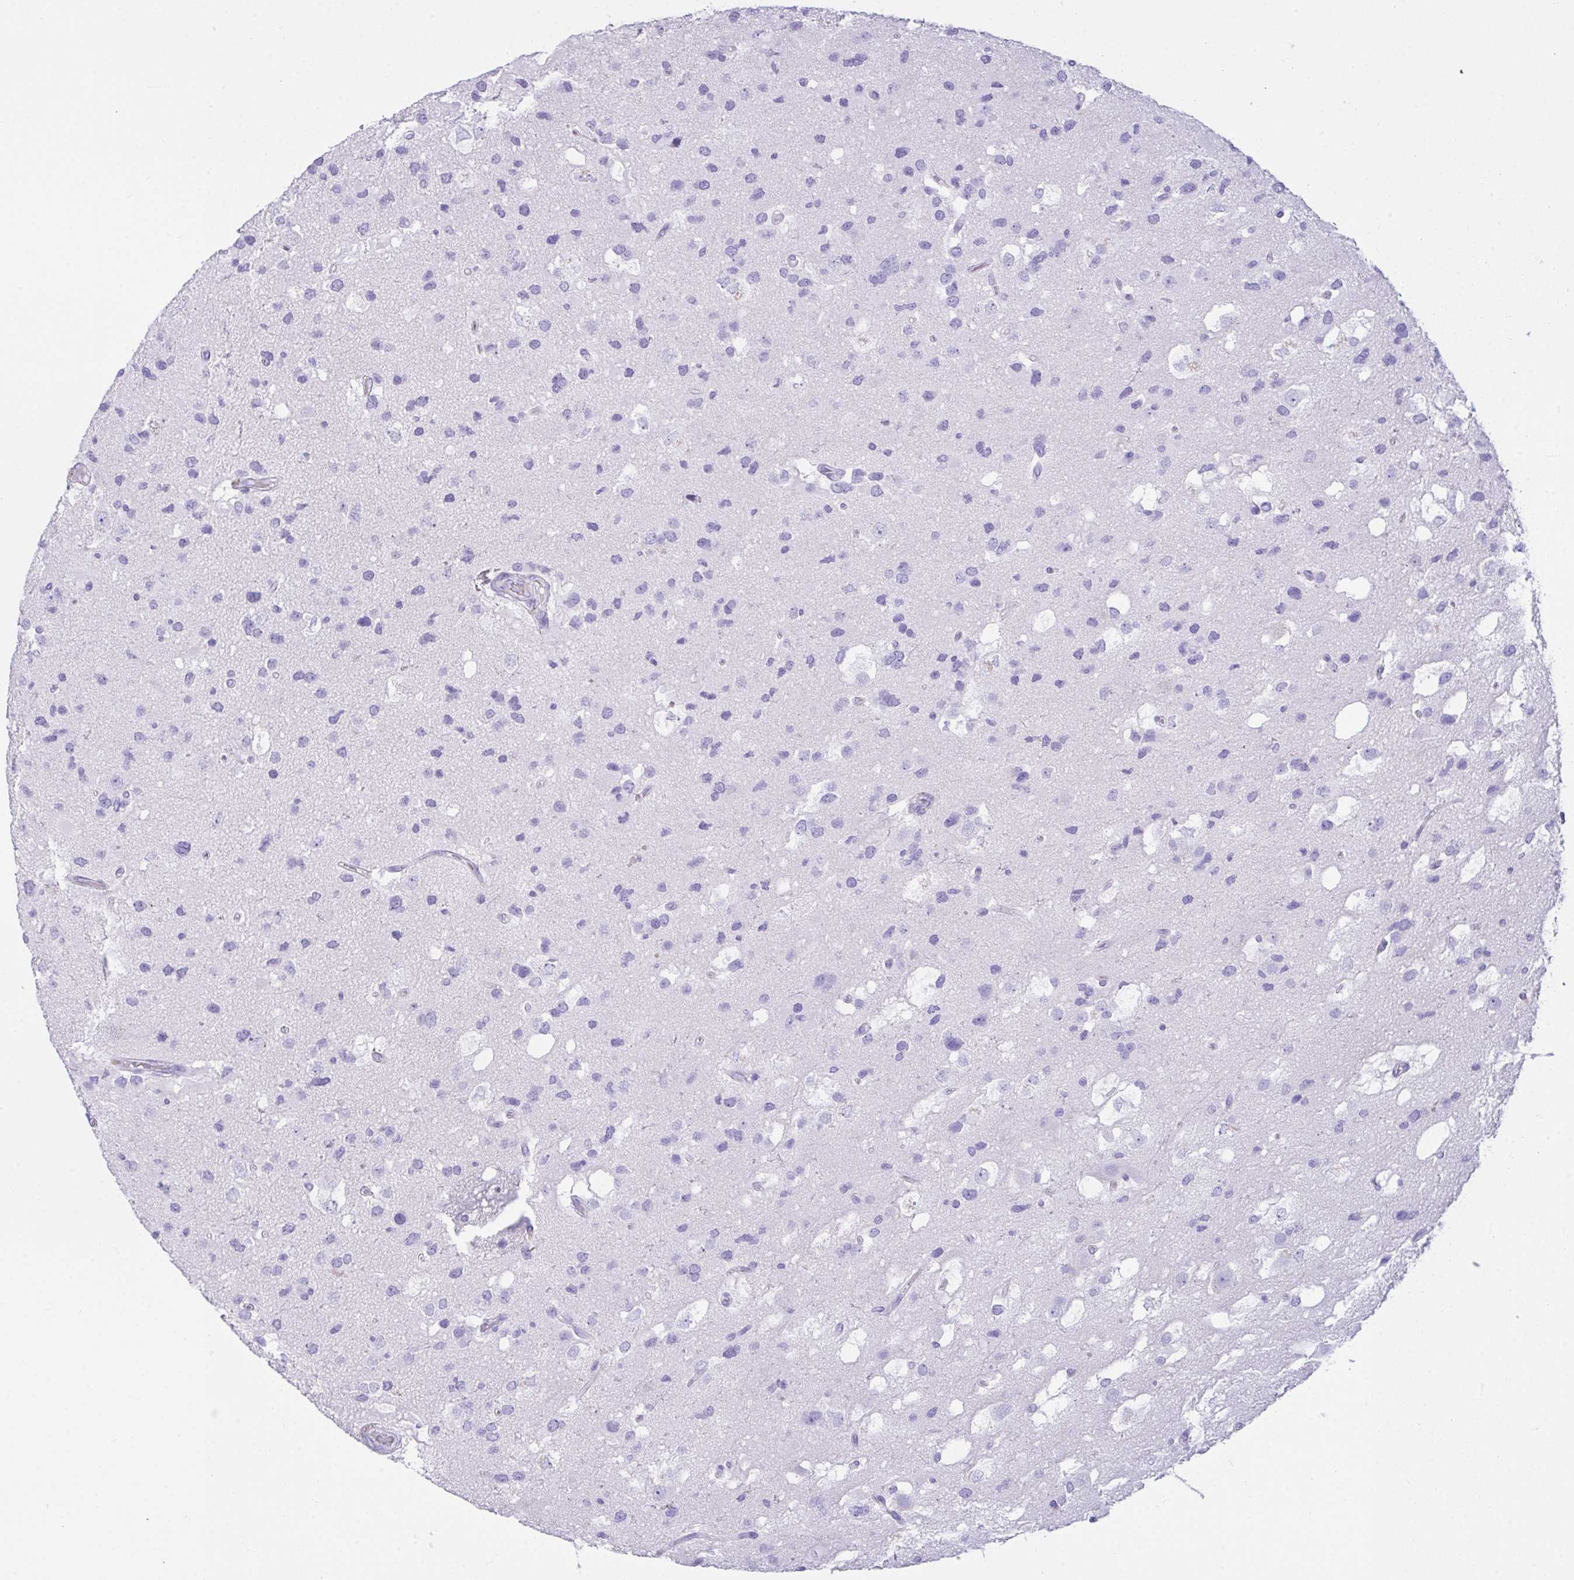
{"staining": {"intensity": "negative", "quantity": "none", "location": "none"}, "tissue": "glioma", "cell_type": "Tumor cells", "image_type": "cancer", "snomed": [{"axis": "morphology", "description": "Glioma, malignant, High grade"}, {"axis": "topography", "description": "Brain"}], "caption": "Micrograph shows no significant protein expression in tumor cells of glioma.", "gene": "LGALS4", "patient": {"sex": "male", "age": 53}}